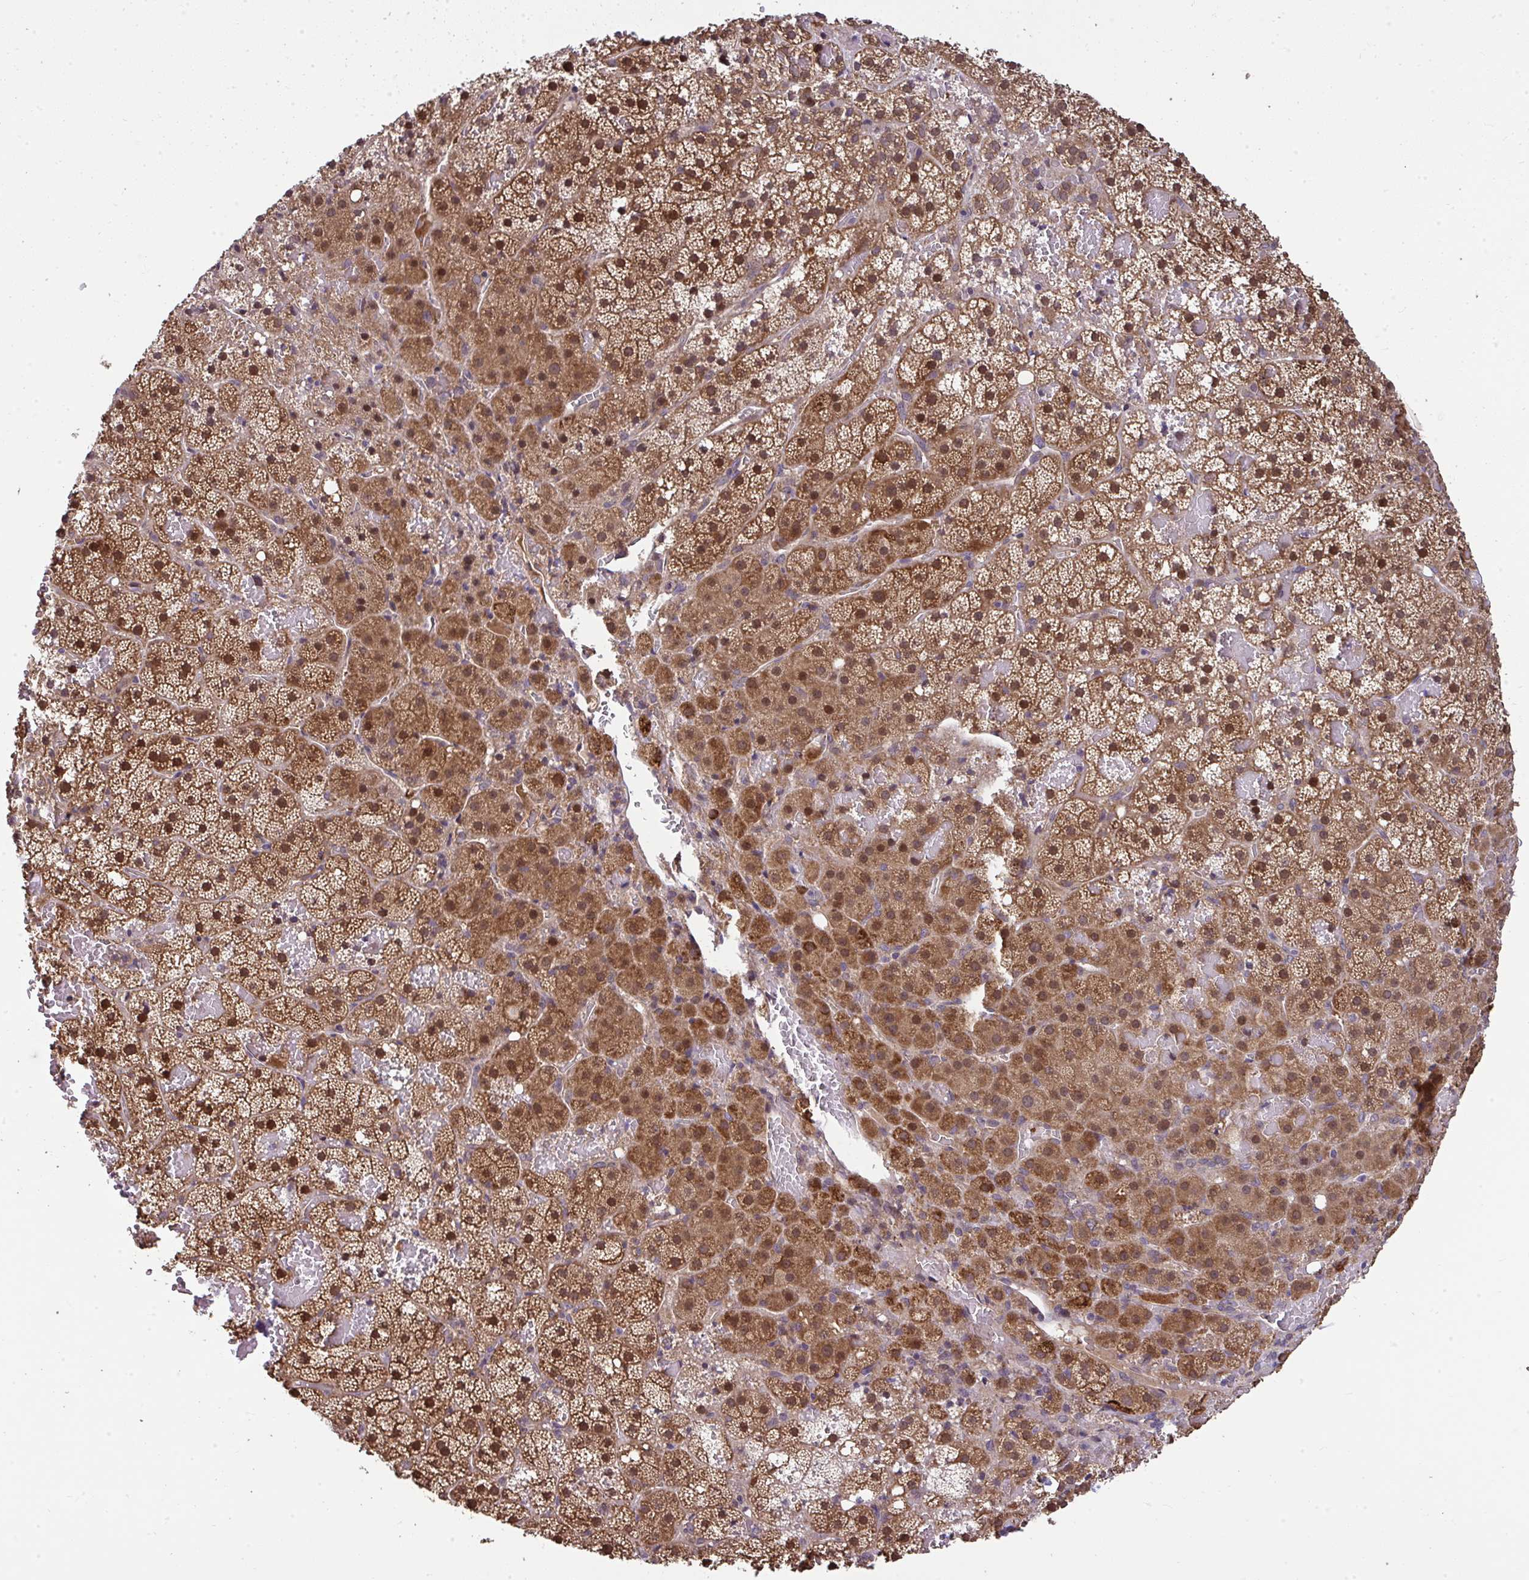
{"staining": {"intensity": "strong", "quantity": ">75%", "location": "cytoplasmic/membranous,nuclear"}, "tissue": "adrenal gland", "cell_type": "Glandular cells", "image_type": "normal", "snomed": [{"axis": "morphology", "description": "Normal tissue, NOS"}, {"axis": "topography", "description": "Adrenal gland"}], "caption": "A photomicrograph of human adrenal gland stained for a protein displays strong cytoplasmic/membranous,nuclear brown staining in glandular cells.", "gene": "RDH14", "patient": {"sex": "male", "age": 53}}